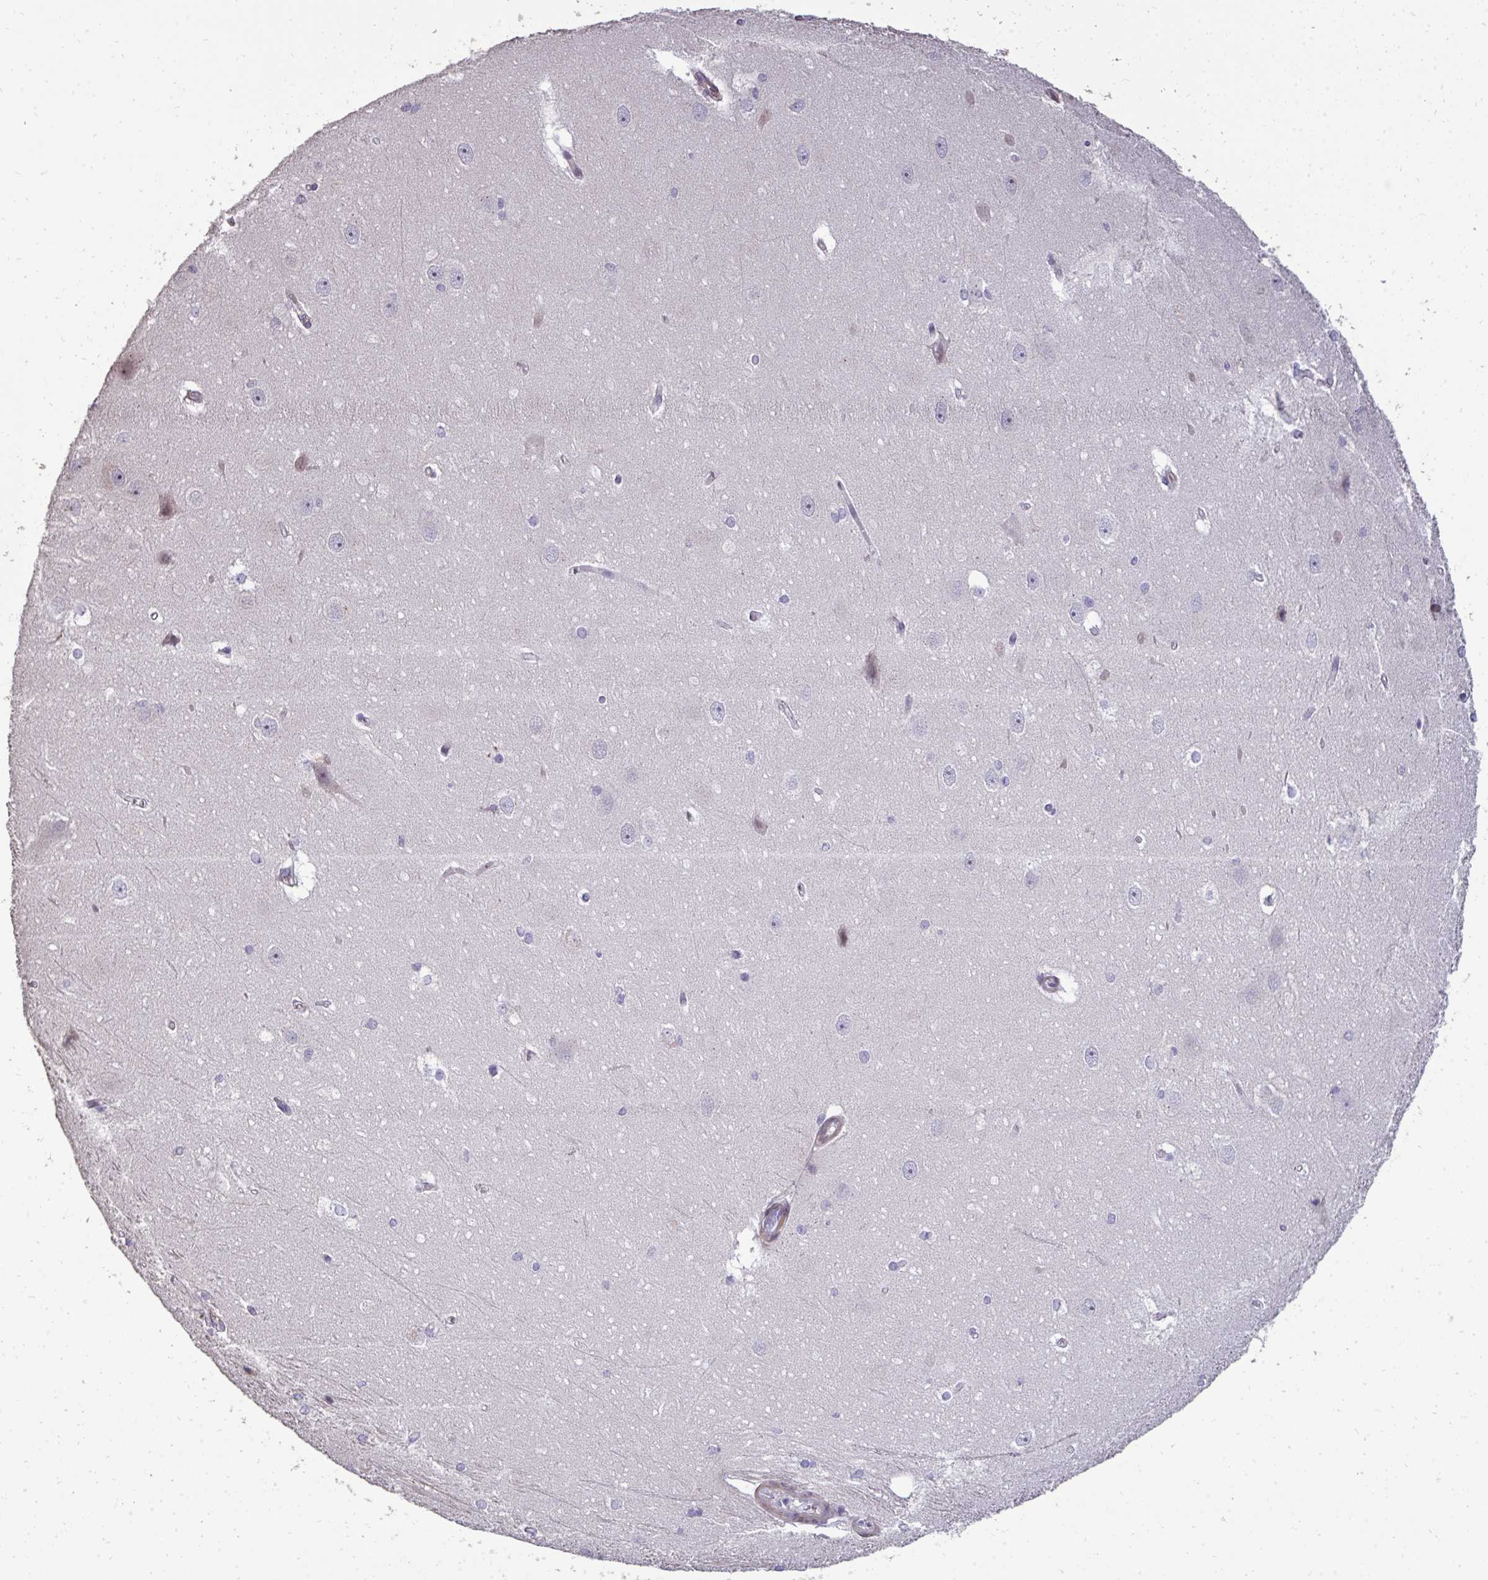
{"staining": {"intensity": "negative", "quantity": "none", "location": "none"}, "tissue": "hippocampus", "cell_type": "Glial cells", "image_type": "normal", "snomed": [{"axis": "morphology", "description": "Normal tissue, NOS"}, {"axis": "topography", "description": "Cerebral cortex"}, {"axis": "topography", "description": "Hippocampus"}], "caption": "Immunohistochemistry (IHC) of unremarkable hippocampus displays no staining in glial cells.", "gene": "FIBCD1", "patient": {"sex": "female", "age": 19}}